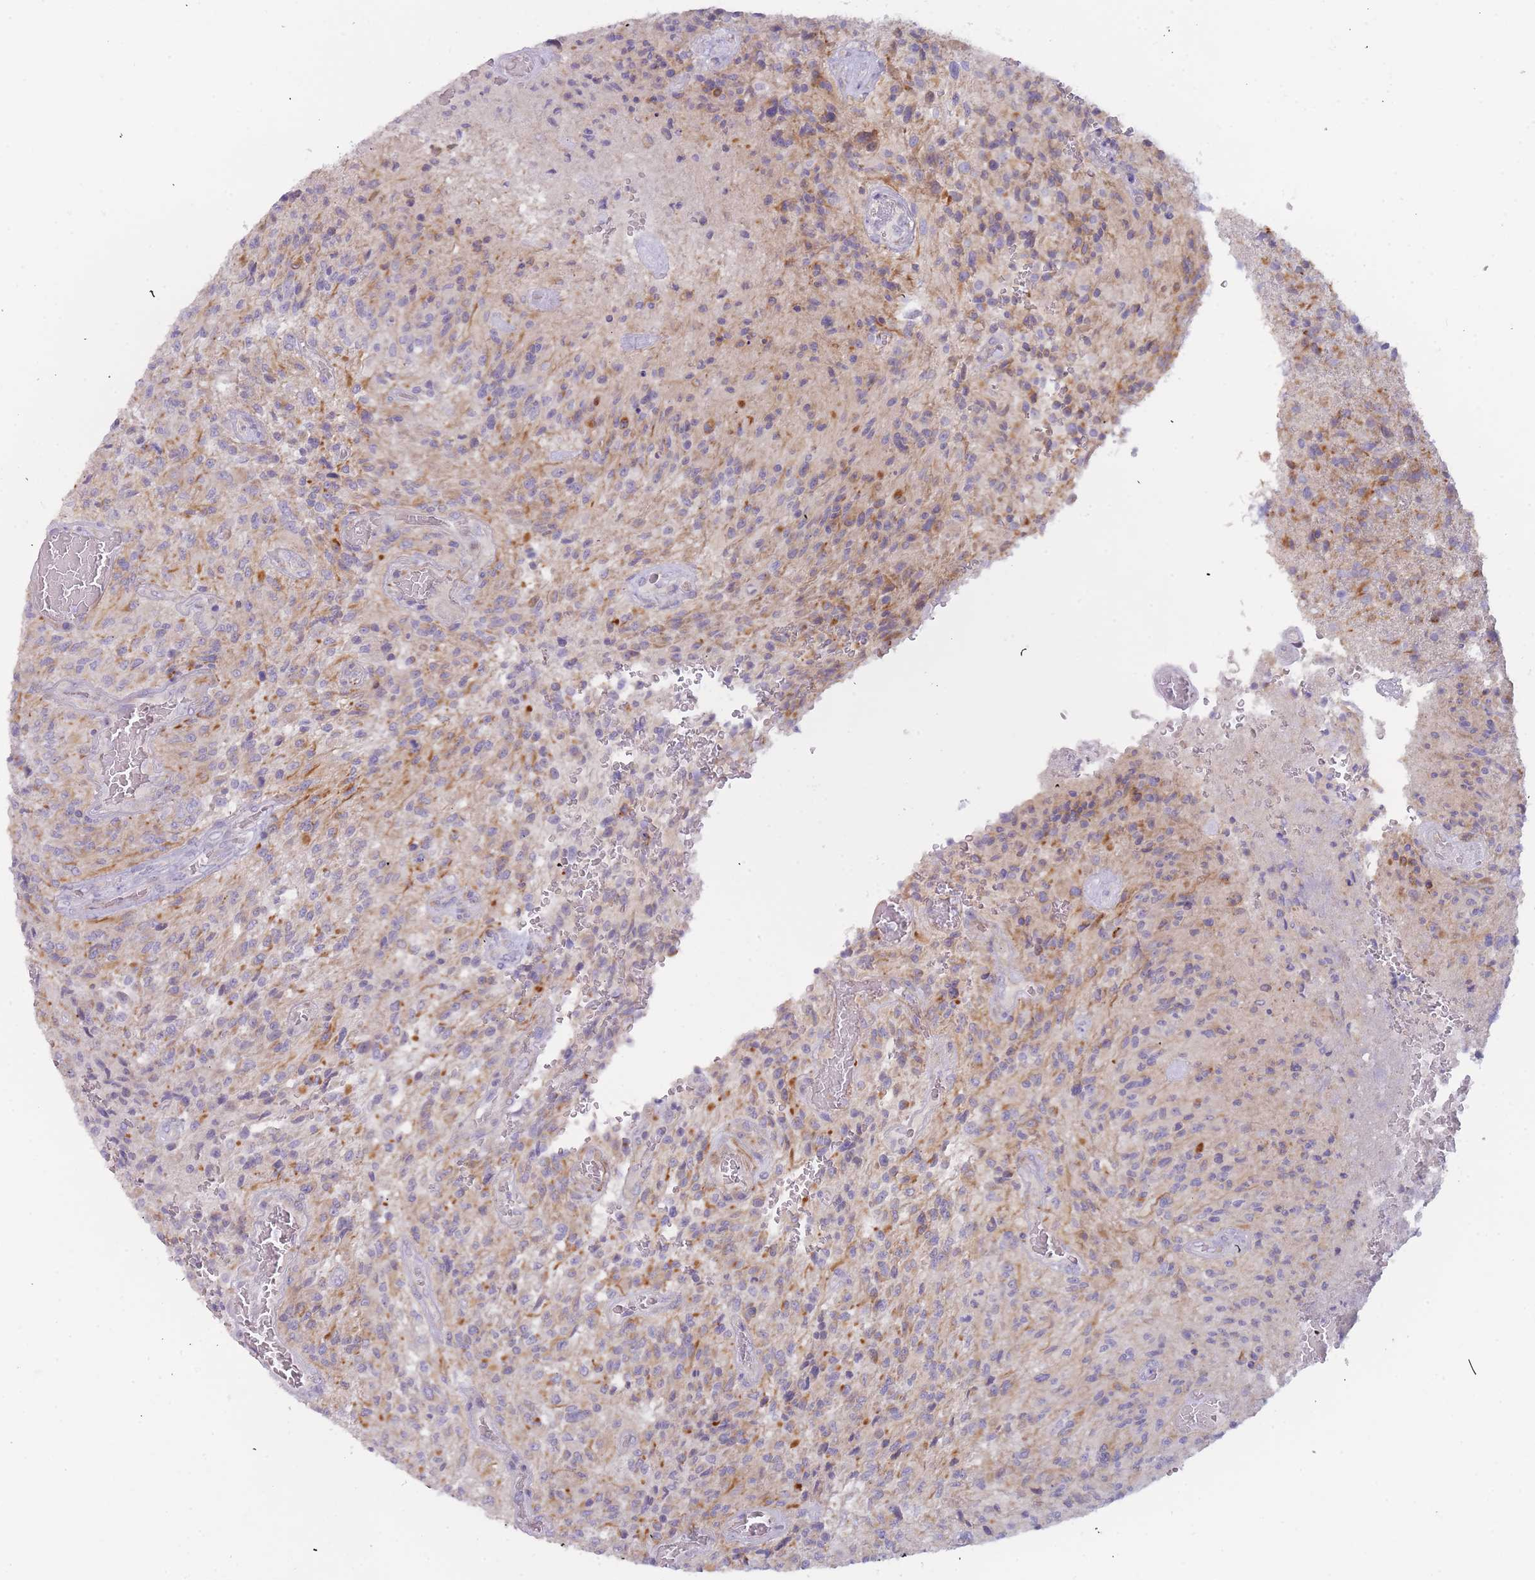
{"staining": {"intensity": "negative", "quantity": "none", "location": "none"}, "tissue": "glioma", "cell_type": "Tumor cells", "image_type": "cancer", "snomed": [{"axis": "morphology", "description": "Normal tissue, NOS"}, {"axis": "morphology", "description": "Glioma, malignant, High grade"}, {"axis": "topography", "description": "Cerebral cortex"}], "caption": "Histopathology image shows no significant protein positivity in tumor cells of glioma.", "gene": "SLC35E4", "patient": {"sex": "male", "age": 56}}